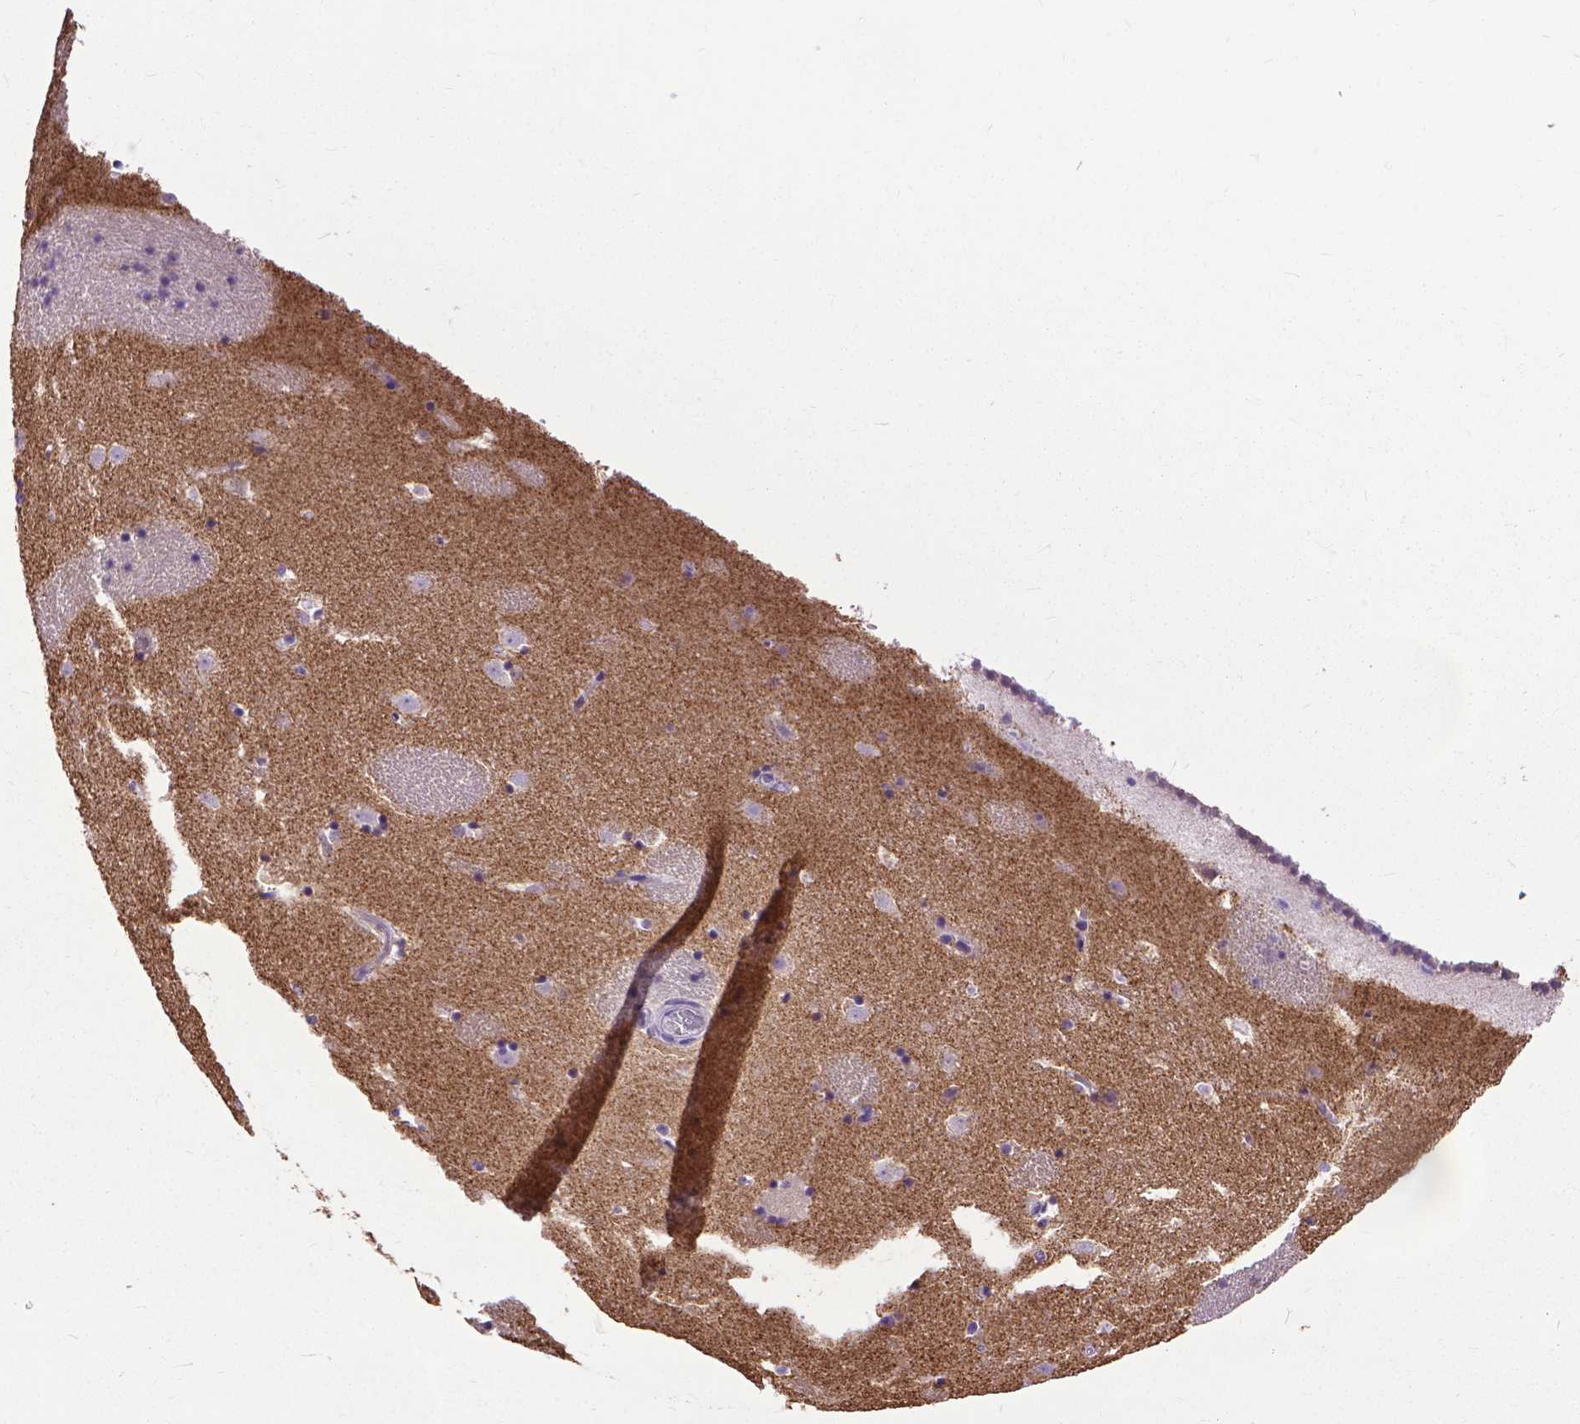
{"staining": {"intensity": "negative", "quantity": "none", "location": "none"}, "tissue": "caudate", "cell_type": "Glial cells", "image_type": "normal", "snomed": [{"axis": "morphology", "description": "Normal tissue, NOS"}, {"axis": "topography", "description": "Lateral ventricle wall"}], "caption": "This is an immunohistochemistry (IHC) micrograph of benign caudate. There is no positivity in glial cells.", "gene": "SYN1", "patient": {"sex": "male", "age": 37}}